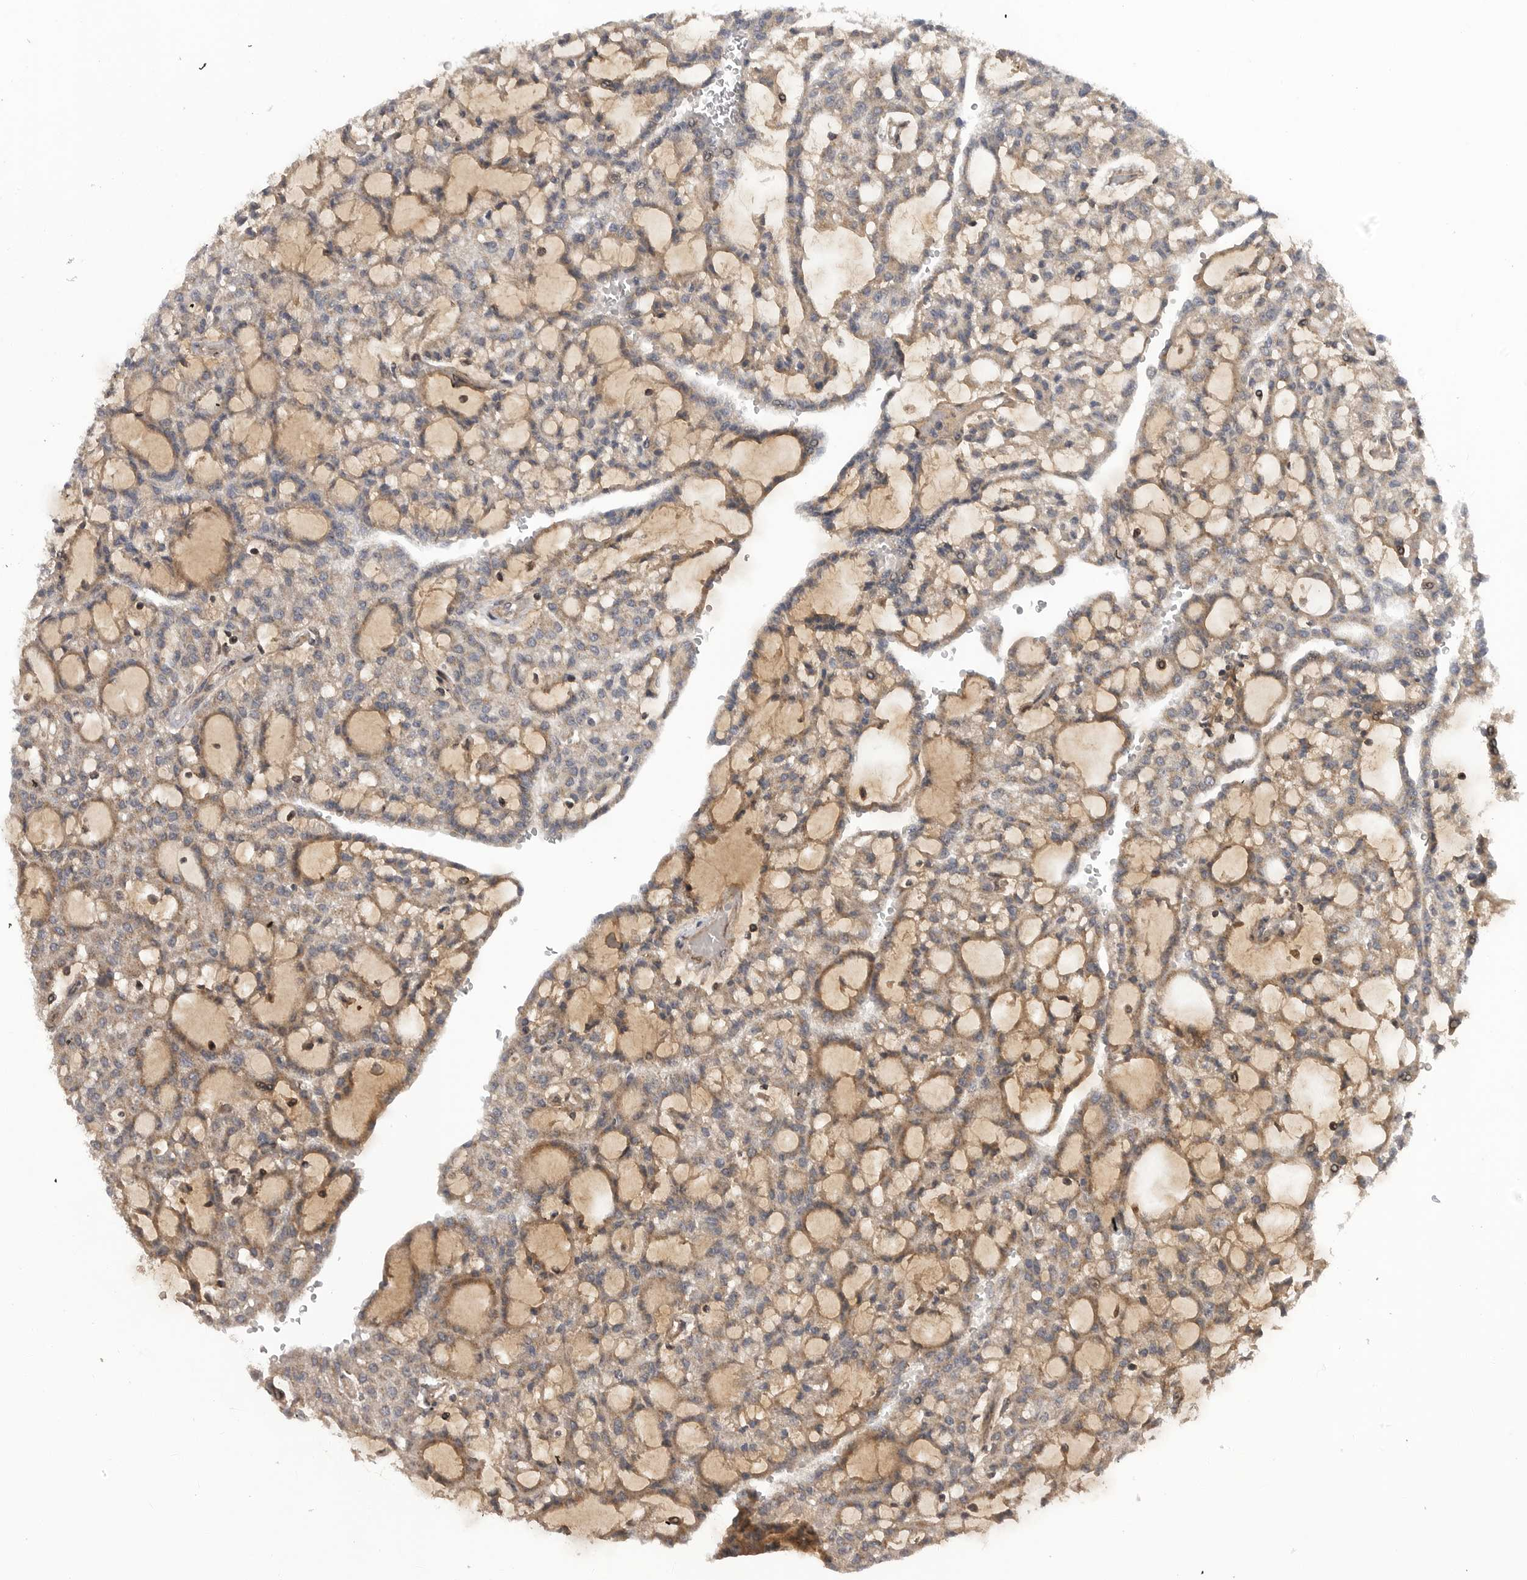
{"staining": {"intensity": "weak", "quantity": ">75%", "location": "cytoplasmic/membranous"}, "tissue": "renal cancer", "cell_type": "Tumor cells", "image_type": "cancer", "snomed": [{"axis": "morphology", "description": "Adenocarcinoma, NOS"}, {"axis": "topography", "description": "Kidney"}], "caption": "A low amount of weak cytoplasmic/membranous positivity is present in about >75% of tumor cells in renal adenocarcinoma tissue. The protein is shown in brown color, while the nuclei are stained blue.", "gene": "TMPRSS11F", "patient": {"sex": "male", "age": 63}}